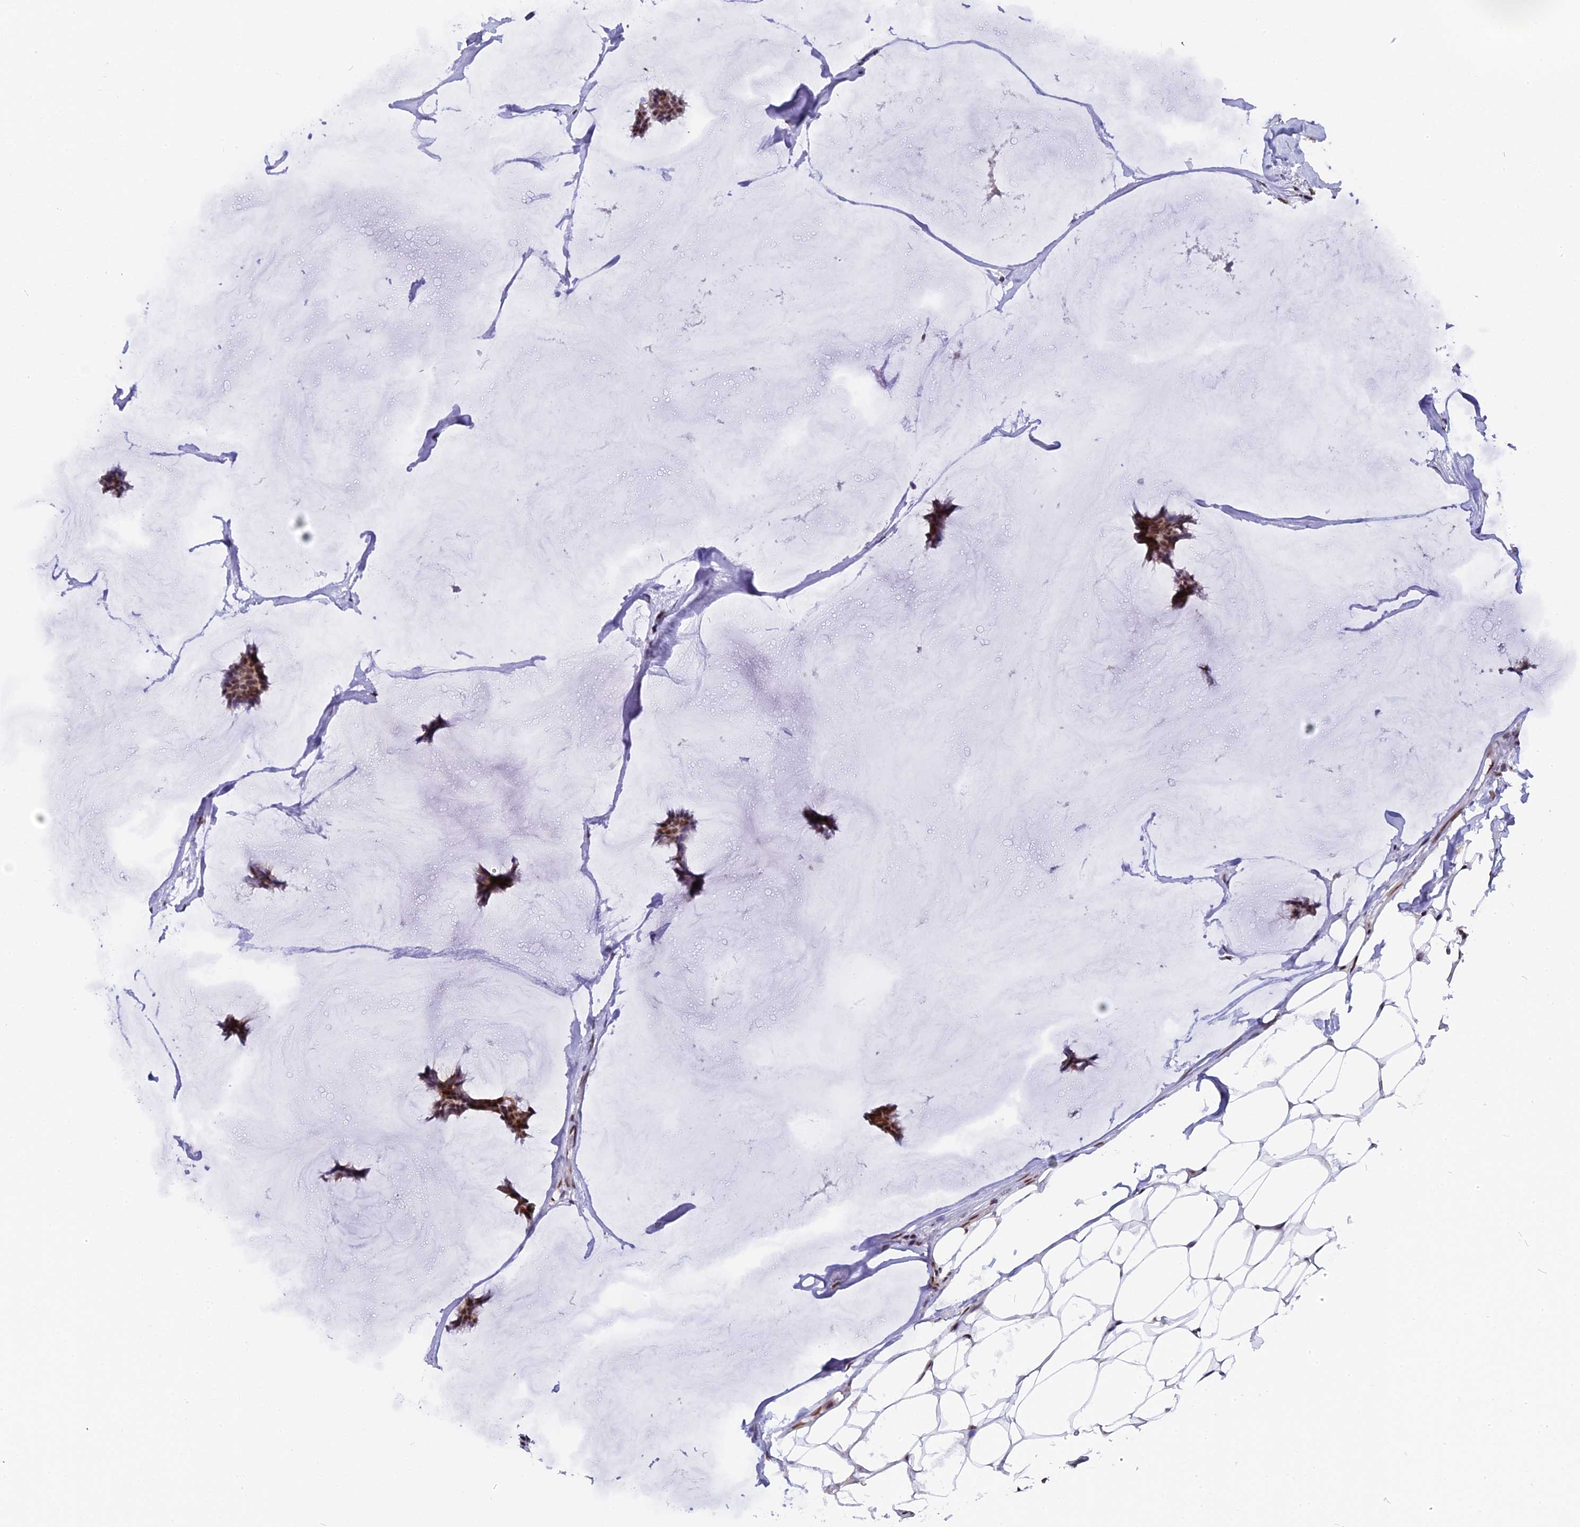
{"staining": {"intensity": "moderate", "quantity": ">75%", "location": "cytoplasmic/membranous,nuclear"}, "tissue": "breast cancer", "cell_type": "Tumor cells", "image_type": "cancer", "snomed": [{"axis": "morphology", "description": "Duct carcinoma"}, {"axis": "topography", "description": "Breast"}], "caption": "The histopathology image displays a brown stain indicating the presence of a protein in the cytoplasmic/membranous and nuclear of tumor cells in breast cancer. (DAB (3,3'-diaminobenzidine) IHC with brightfield microscopy, high magnification).", "gene": "CD2BP2", "patient": {"sex": "female", "age": 93}}